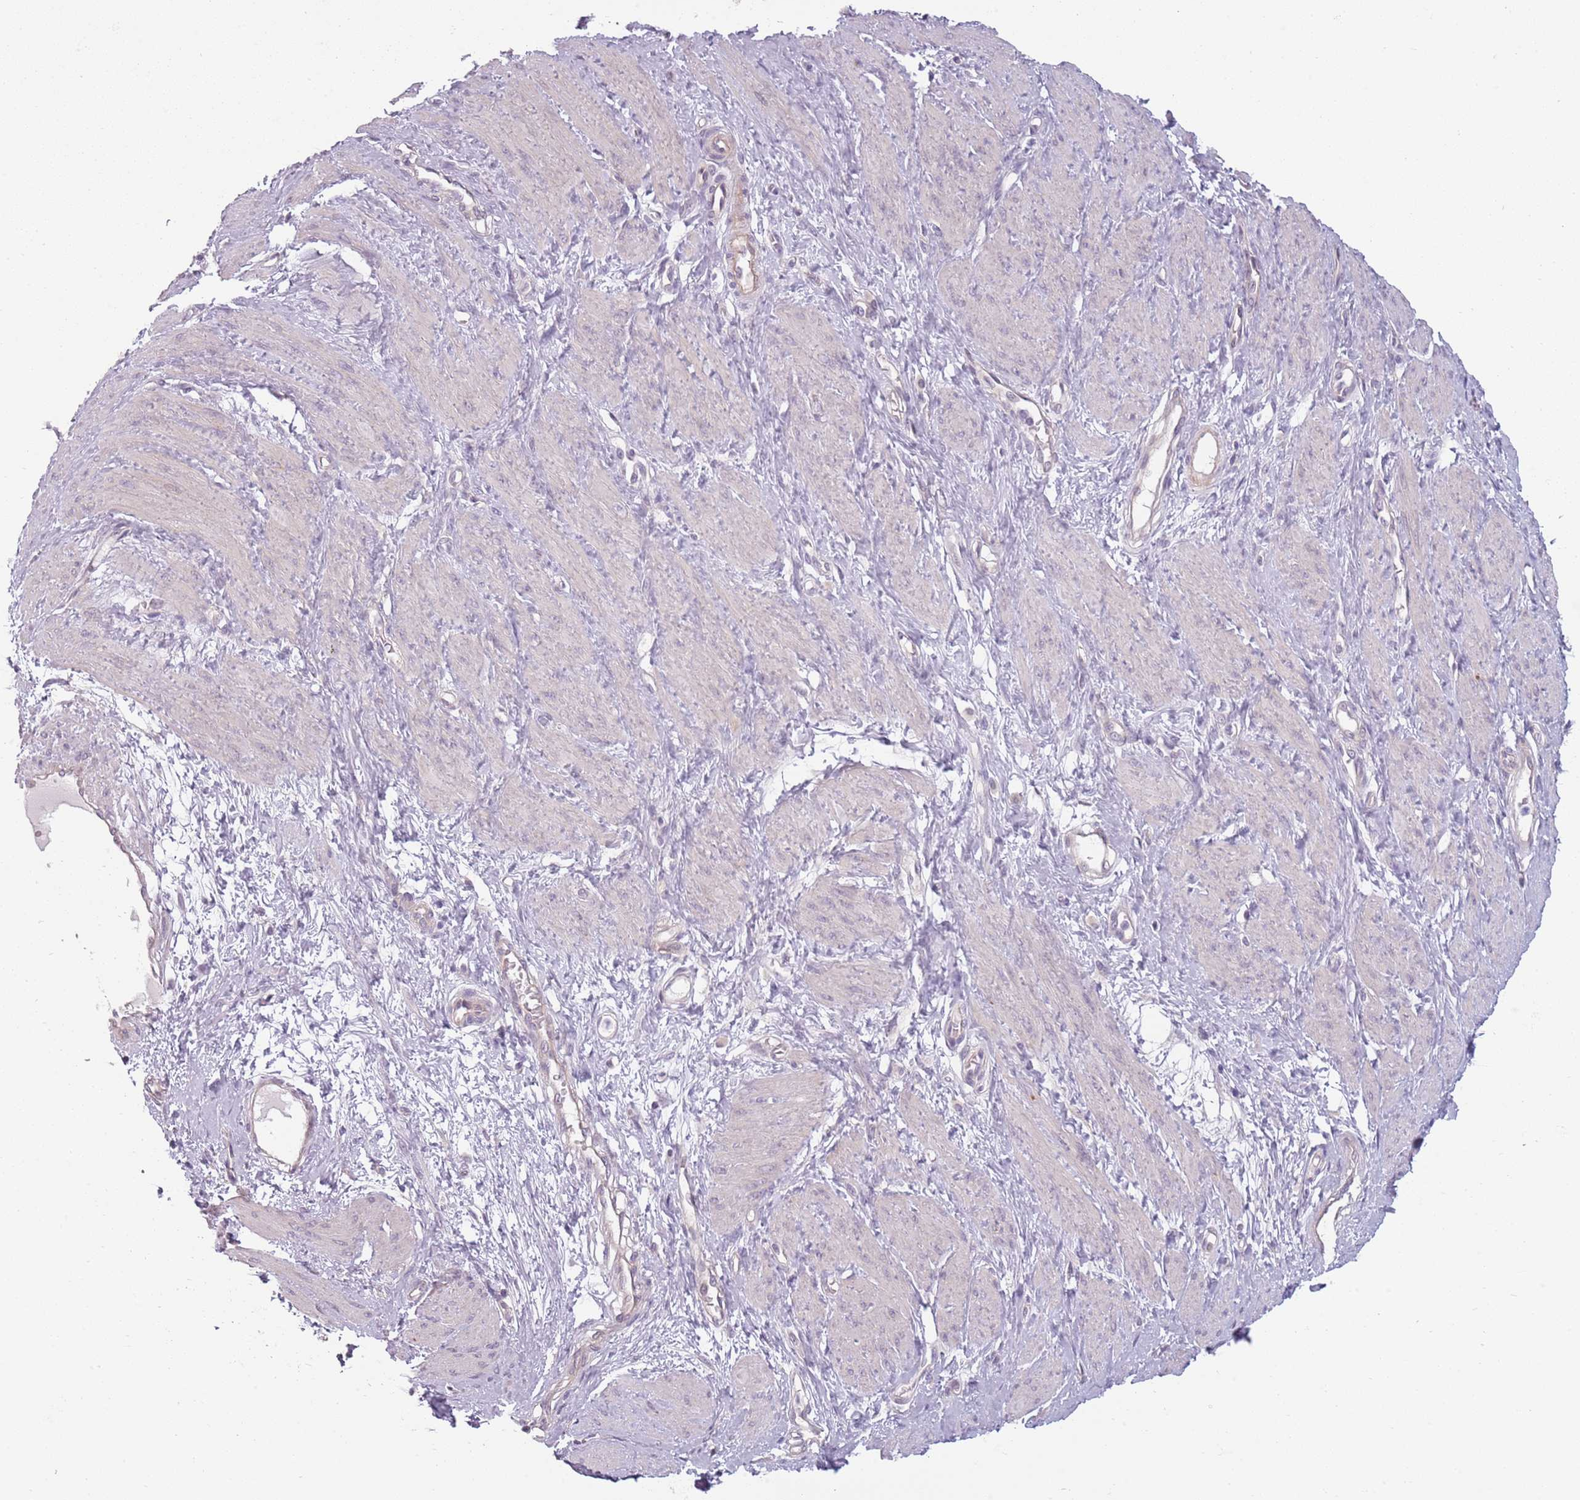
{"staining": {"intensity": "negative", "quantity": "none", "location": "none"}, "tissue": "smooth muscle", "cell_type": "Smooth muscle cells", "image_type": "normal", "snomed": [{"axis": "morphology", "description": "Normal tissue, NOS"}, {"axis": "topography", "description": "Smooth muscle"}, {"axis": "topography", "description": "Uterus"}], "caption": "Immunohistochemistry histopathology image of benign human smooth muscle stained for a protein (brown), which shows no positivity in smooth muscle cells. Nuclei are stained in blue.", "gene": "TLCD2", "patient": {"sex": "female", "age": 39}}